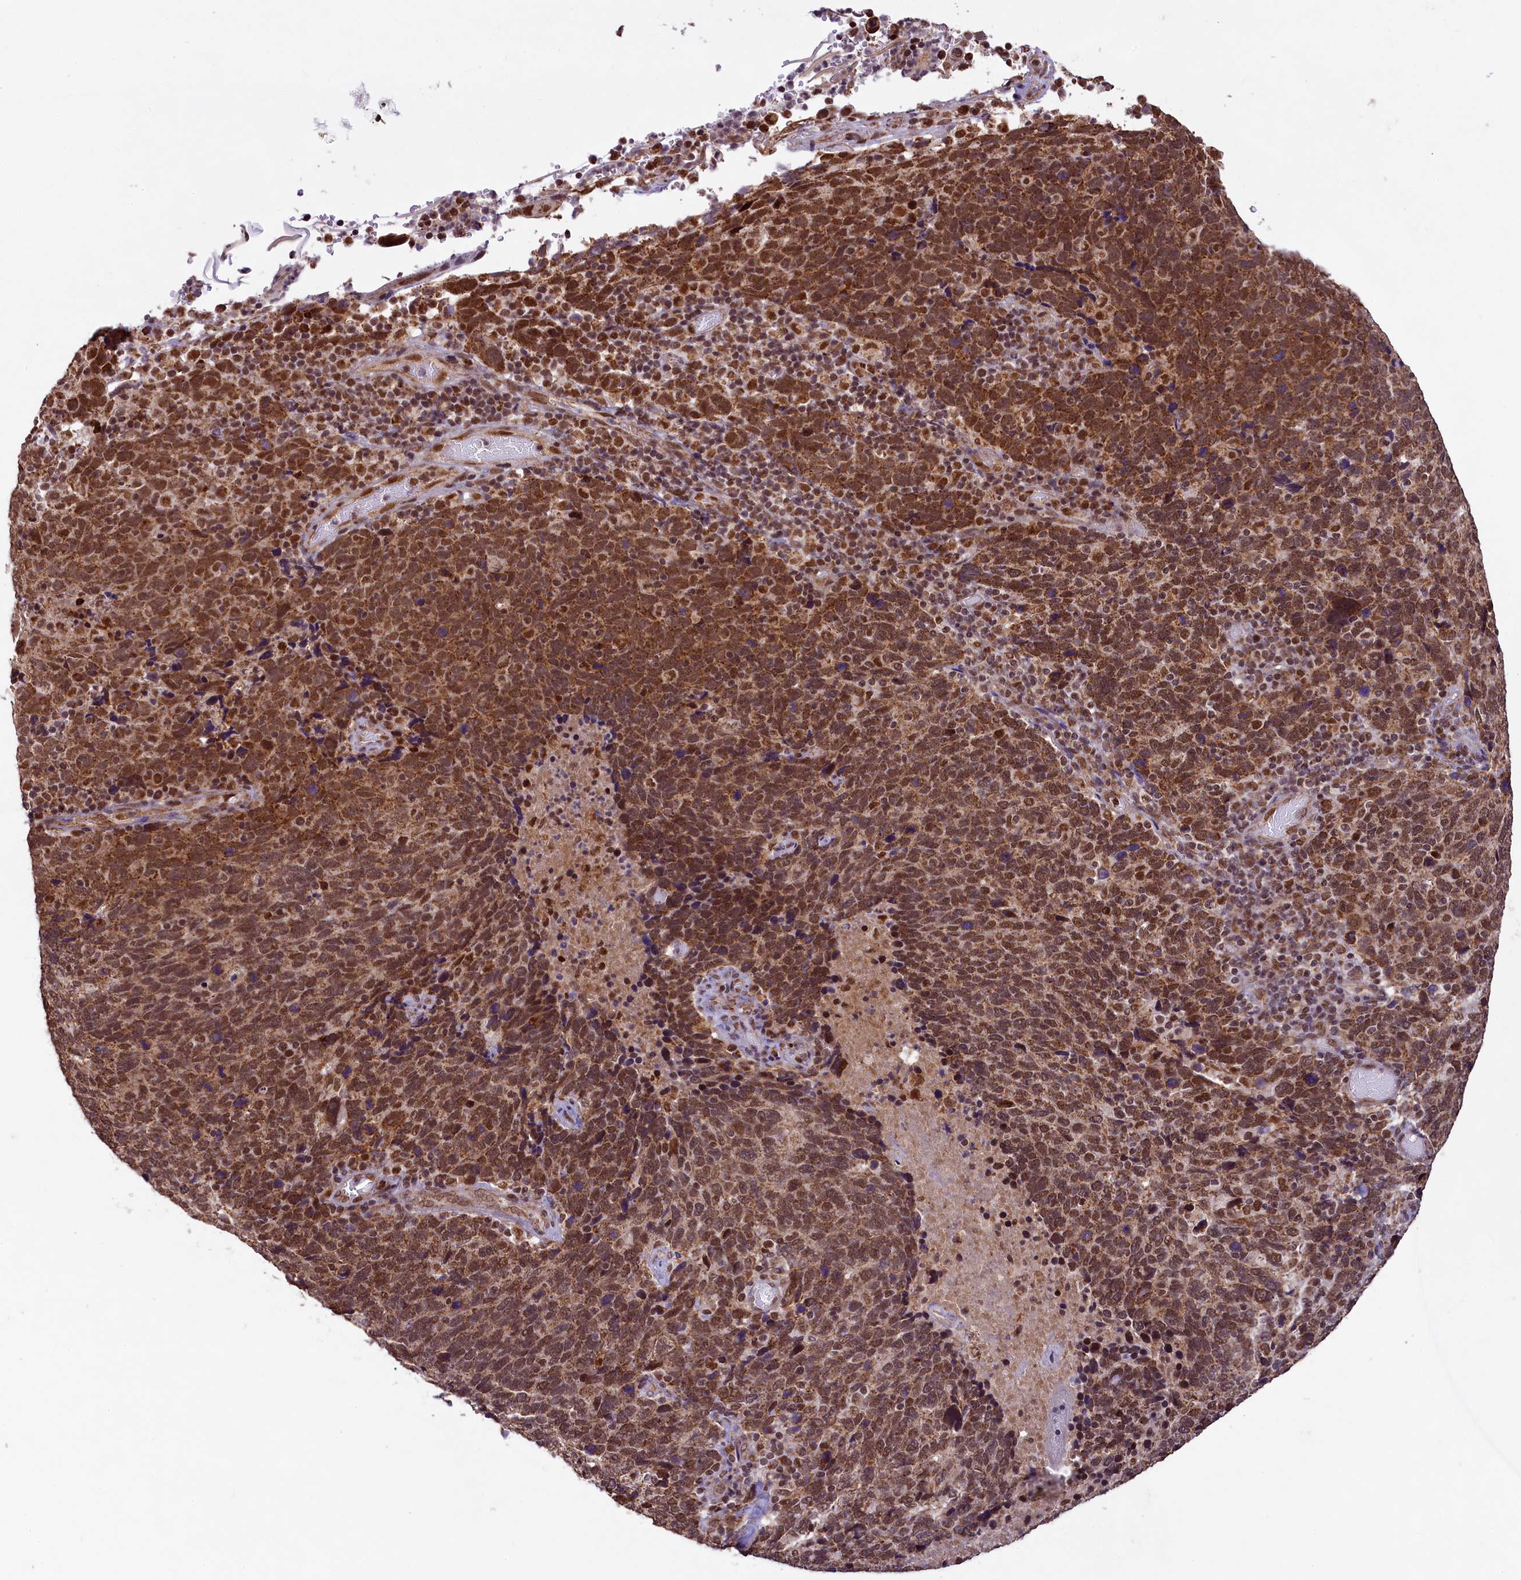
{"staining": {"intensity": "strong", "quantity": ">75%", "location": "cytoplasmic/membranous,nuclear"}, "tissue": "cervical cancer", "cell_type": "Tumor cells", "image_type": "cancer", "snomed": [{"axis": "morphology", "description": "Squamous cell carcinoma, NOS"}, {"axis": "topography", "description": "Cervix"}], "caption": "A high amount of strong cytoplasmic/membranous and nuclear expression is present in approximately >75% of tumor cells in cervical cancer tissue.", "gene": "PAF1", "patient": {"sex": "female", "age": 41}}